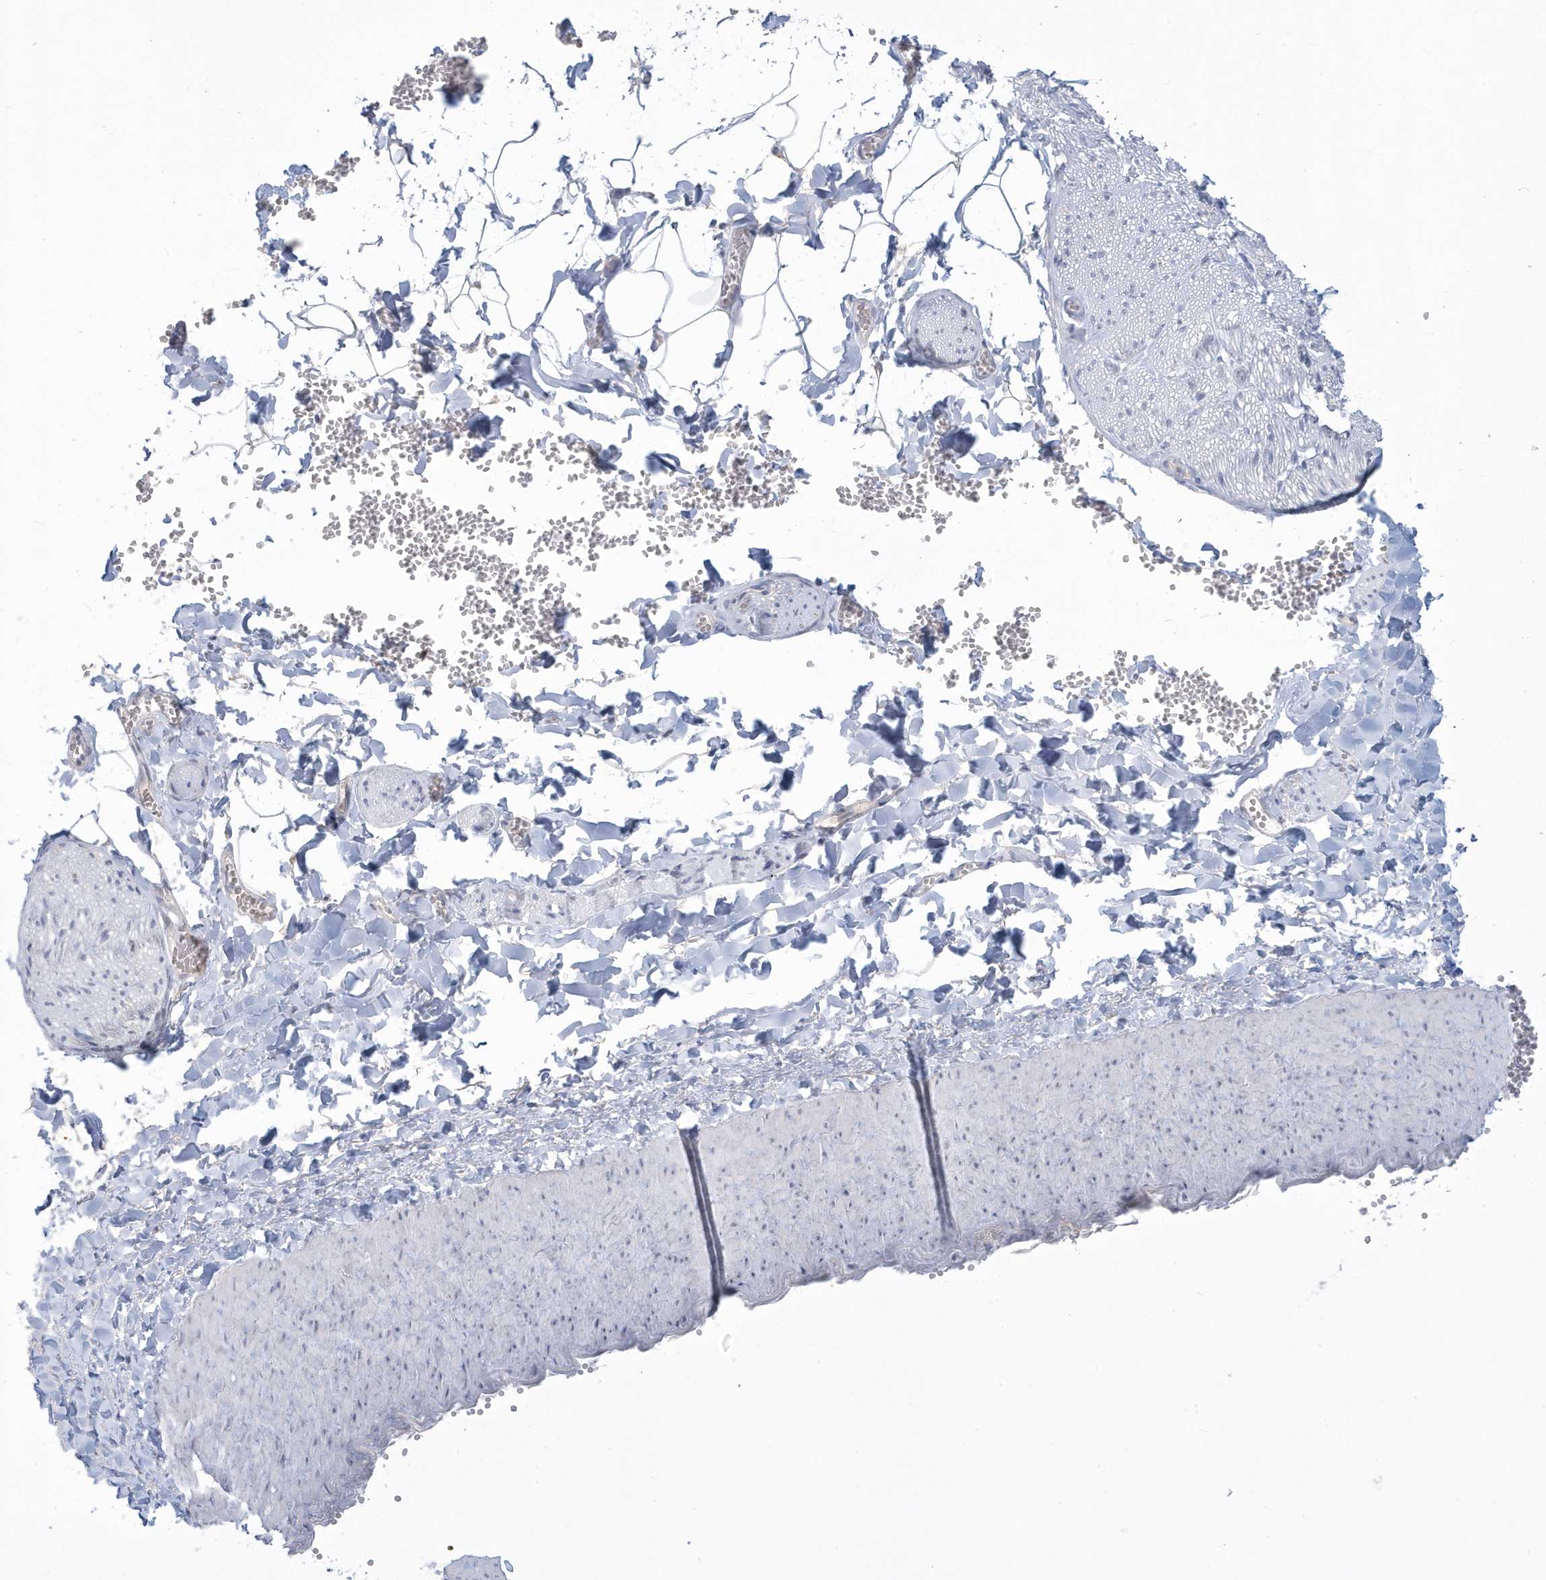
{"staining": {"intensity": "negative", "quantity": "none", "location": "none"}, "tissue": "adipose tissue", "cell_type": "Adipocytes", "image_type": "normal", "snomed": [{"axis": "morphology", "description": "Normal tissue, NOS"}, {"axis": "topography", "description": "Gallbladder"}, {"axis": "topography", "description": "Peripheral nerve tissue"}], "caption": "Immunohistochemistry (IHC) image of unremarkable adipose tissue: adipose tissue stained with DAB displays no significant protein positivity in adipocytes. Brightfield microscopy of IHC stained with DAB (brown) and hematoxylin (blue), captured at high magnification.", "gene": "HERC6", "patient": {"sex": "male", "age": 38}}